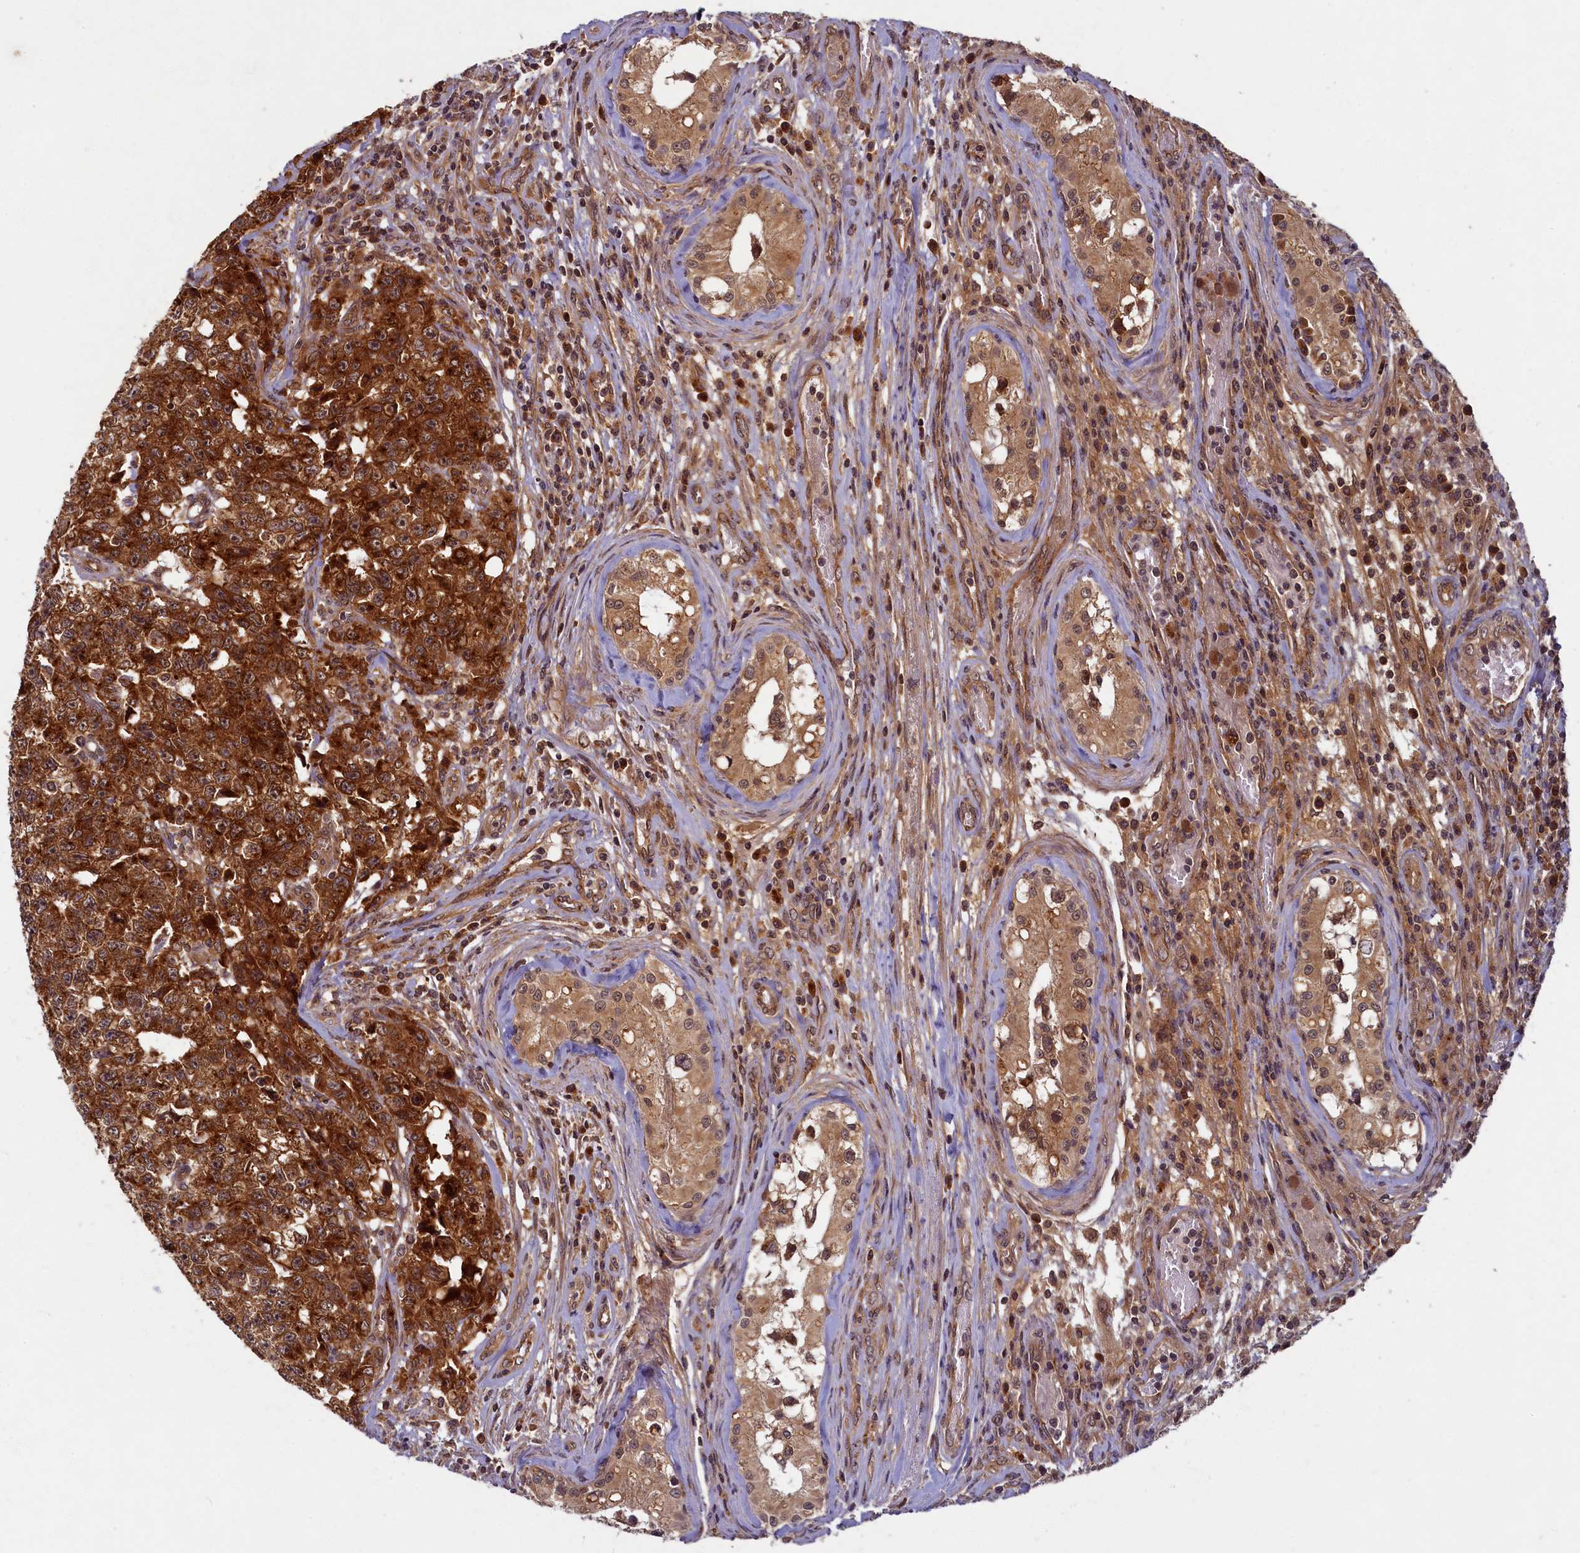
{"staining": {"intensity": "strong", "quantity": ">75%", "location": "cytoplasmic/membranous"}, "tissue": "testis cancer", "cell_type": "Tumor cells", "image_type": "cancer", "snomed": [{"axis": "morphology", "description": "Carcinoma, Embryonal, NOS"}, {"axis": "topography", "description": "Testis"}], "caption": "Immunohistochemistry (IHC) image of human testis cancer stained for a protein (brown), which exhibits high levels of strong cytoplasmic/membranous expression in approximately >75% of tumor cells.", "gene": "BICD1", "patient": {"sex": "male", "age": 28}}